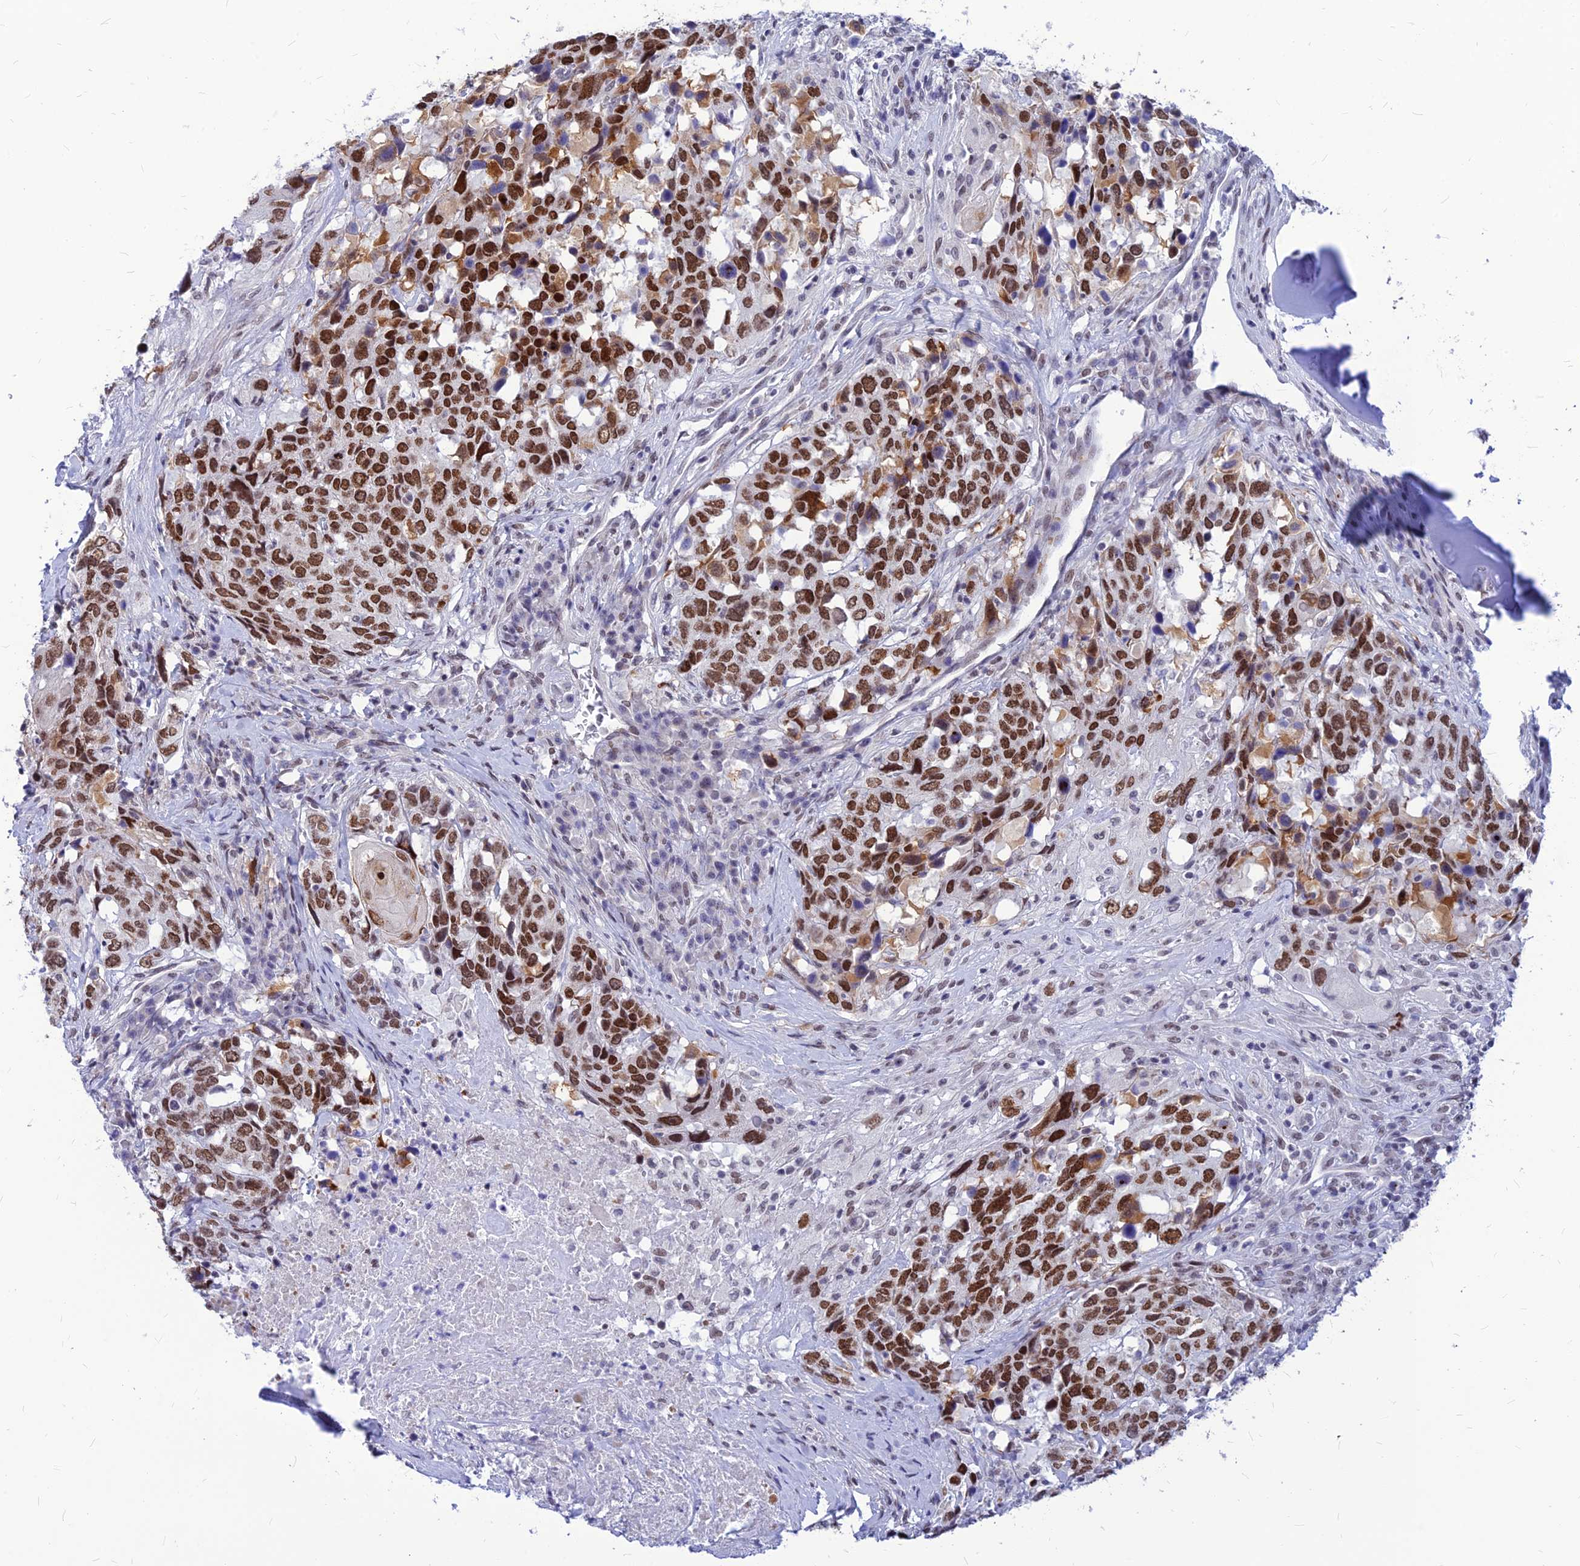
{"staining": {"intensity": "strong", "quantity": ">75%", "location": "nuclear"}, "tissue": "head and neck cancer", "cell_type": "Tumor cells", "image_type": "cancer", "snomed": [{"axis": "morphology", "description": "Squamous cell carcinoma, NOS"}, {"axis": "topography", "description": "Head-Neck"}], "caption": "Head and neck cancer stained with DAB (3,3'-diaminobenzidine) IHC shows high levels of strong nuclear expression in about >75% of tumor cells.", "gene": "KCTD13", "patient": {"sex": "male", "age": 66}}